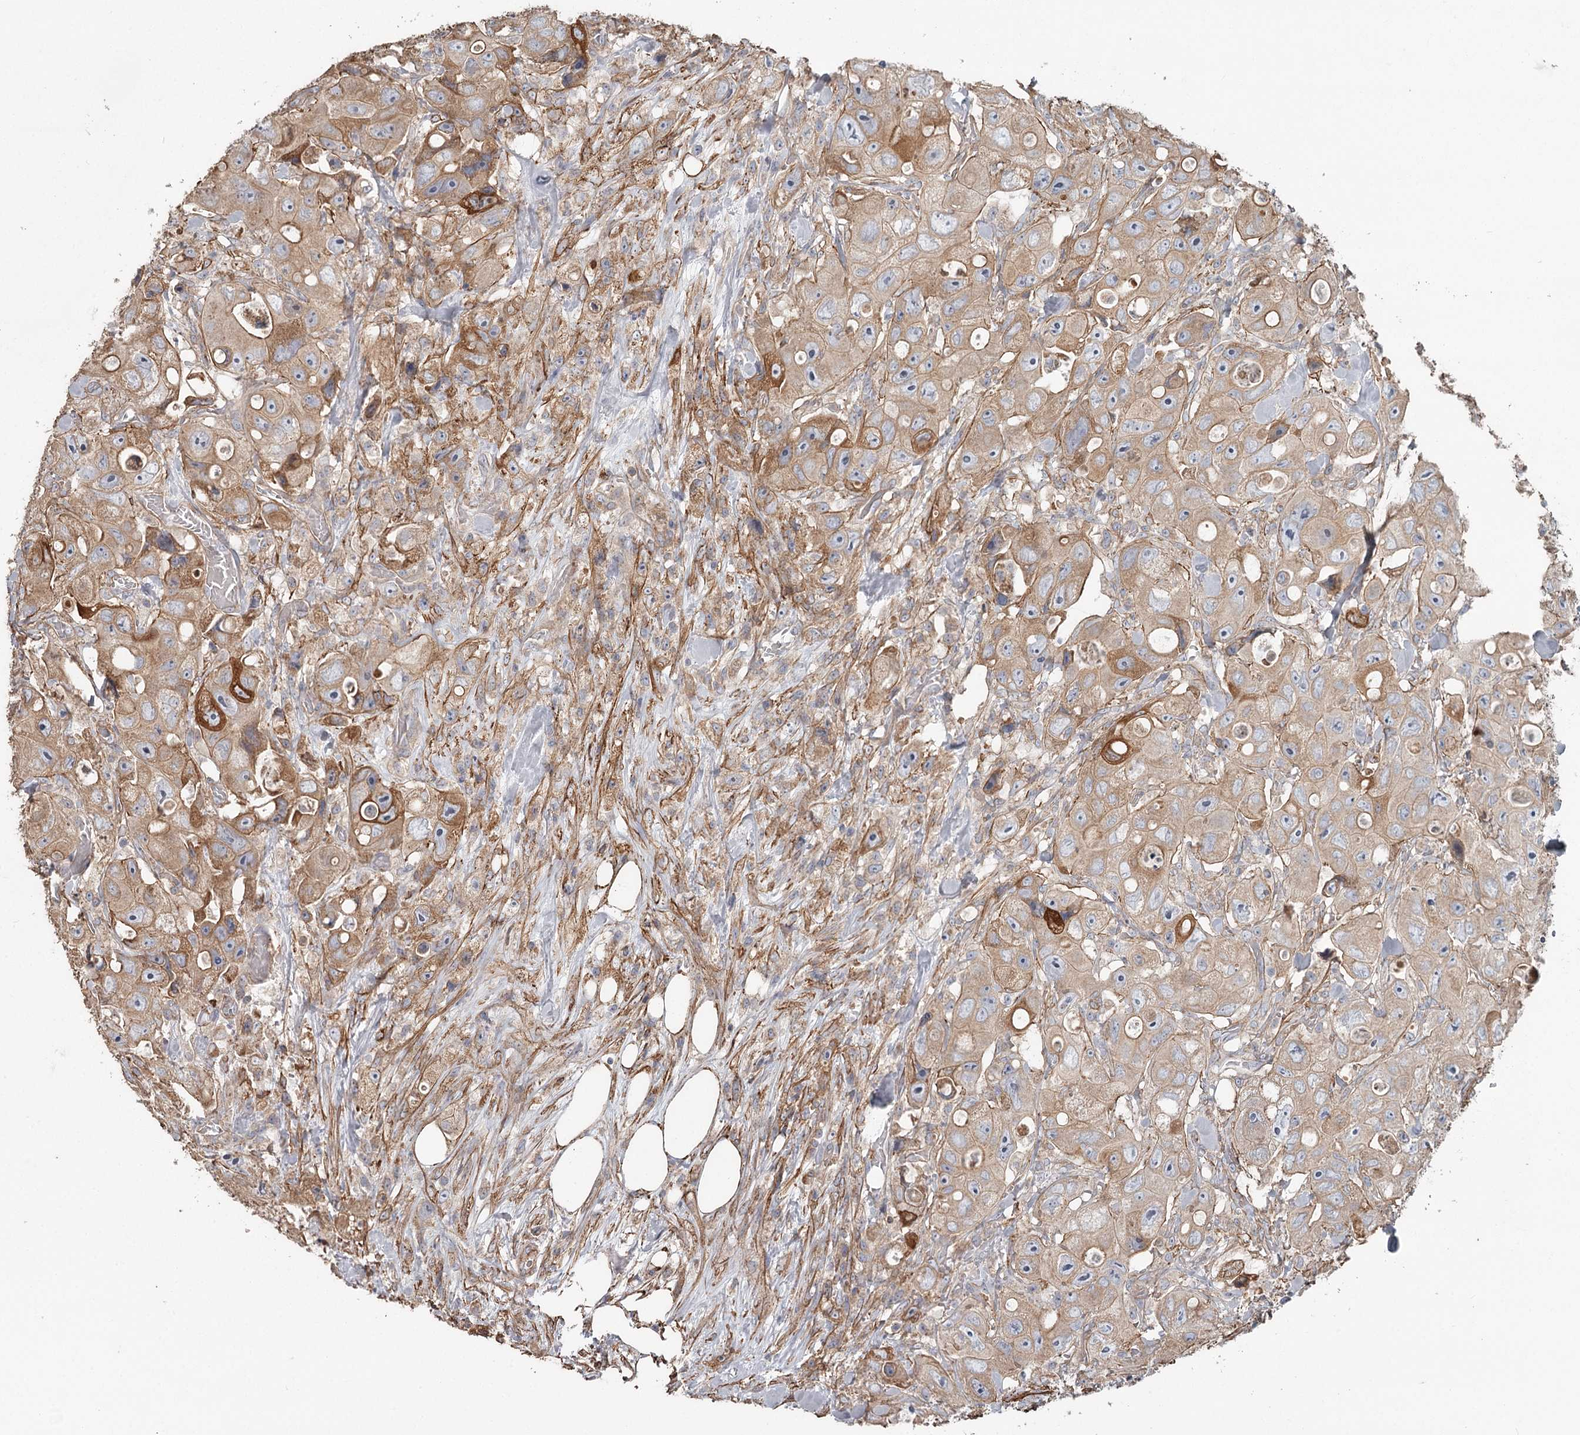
{"staining": {"intensity": "moderate", "quantity": ">75%", "location": "cytoplasmic/membranous"}, "tissue": "colorectal cancer", "cell_type": "Tumor cells", "image_type": "cancer", "snomed": [{"axis": "morphology", "description": "Adenocarcinoma, NOS"}, {"axis": "topography", "description": "Colon"}], "caption": "Colorectal adenocarcinoma stained with a brown dye exhibits moderate cytoplasmic/membranous positive staining in about >75% of tumor cells.", "gene": "DHRS9", "patient": {"sex": "female", "age": 46}}